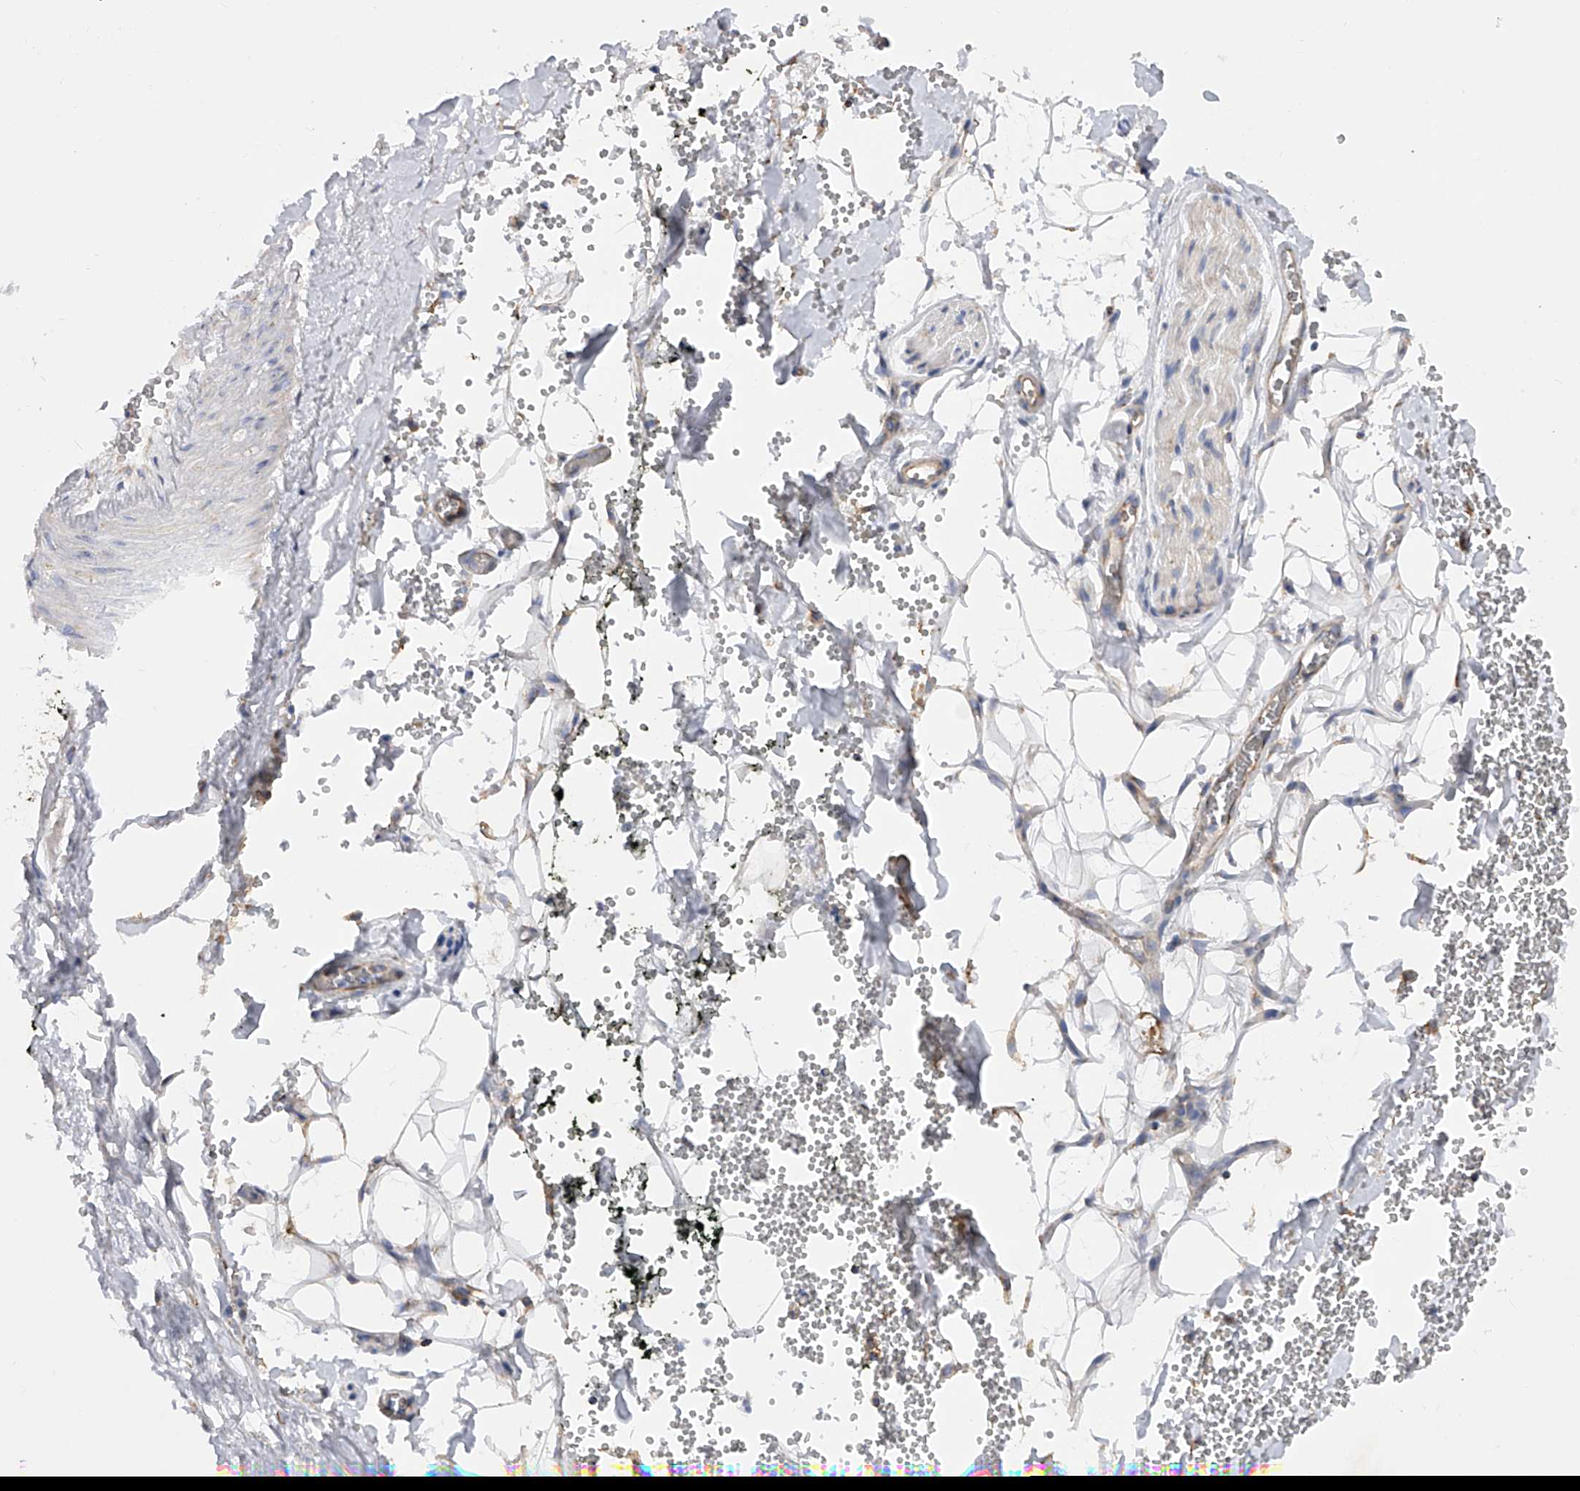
{"staining": {"intensity": "negative", "quantity": "none", "location": "none"}, "tissue": "adipose tissue", "cell_type": "Adipocytes", "image_type": "normal", "snomed": [{"axis": "morphology", "description": "Normal tissue, NOS"}, {"axis": "morphology", "description": "Adenocarcinoma, NOS"}, {"axis": "topography", "description": "Pancreas"}, {"axis": "topography", "description": "Peripheral nerve tissue"}], "caption": "Immunohistochemistry (IHC) micrograph of benign adipose tissue: human adipose tissue stained with DAB (3,3'-diaminobenzidine) demonstrates no significant protein expression in adipocytes.", "gene": "PDSS2", "patient": {"sex": "male", "age": 59}}